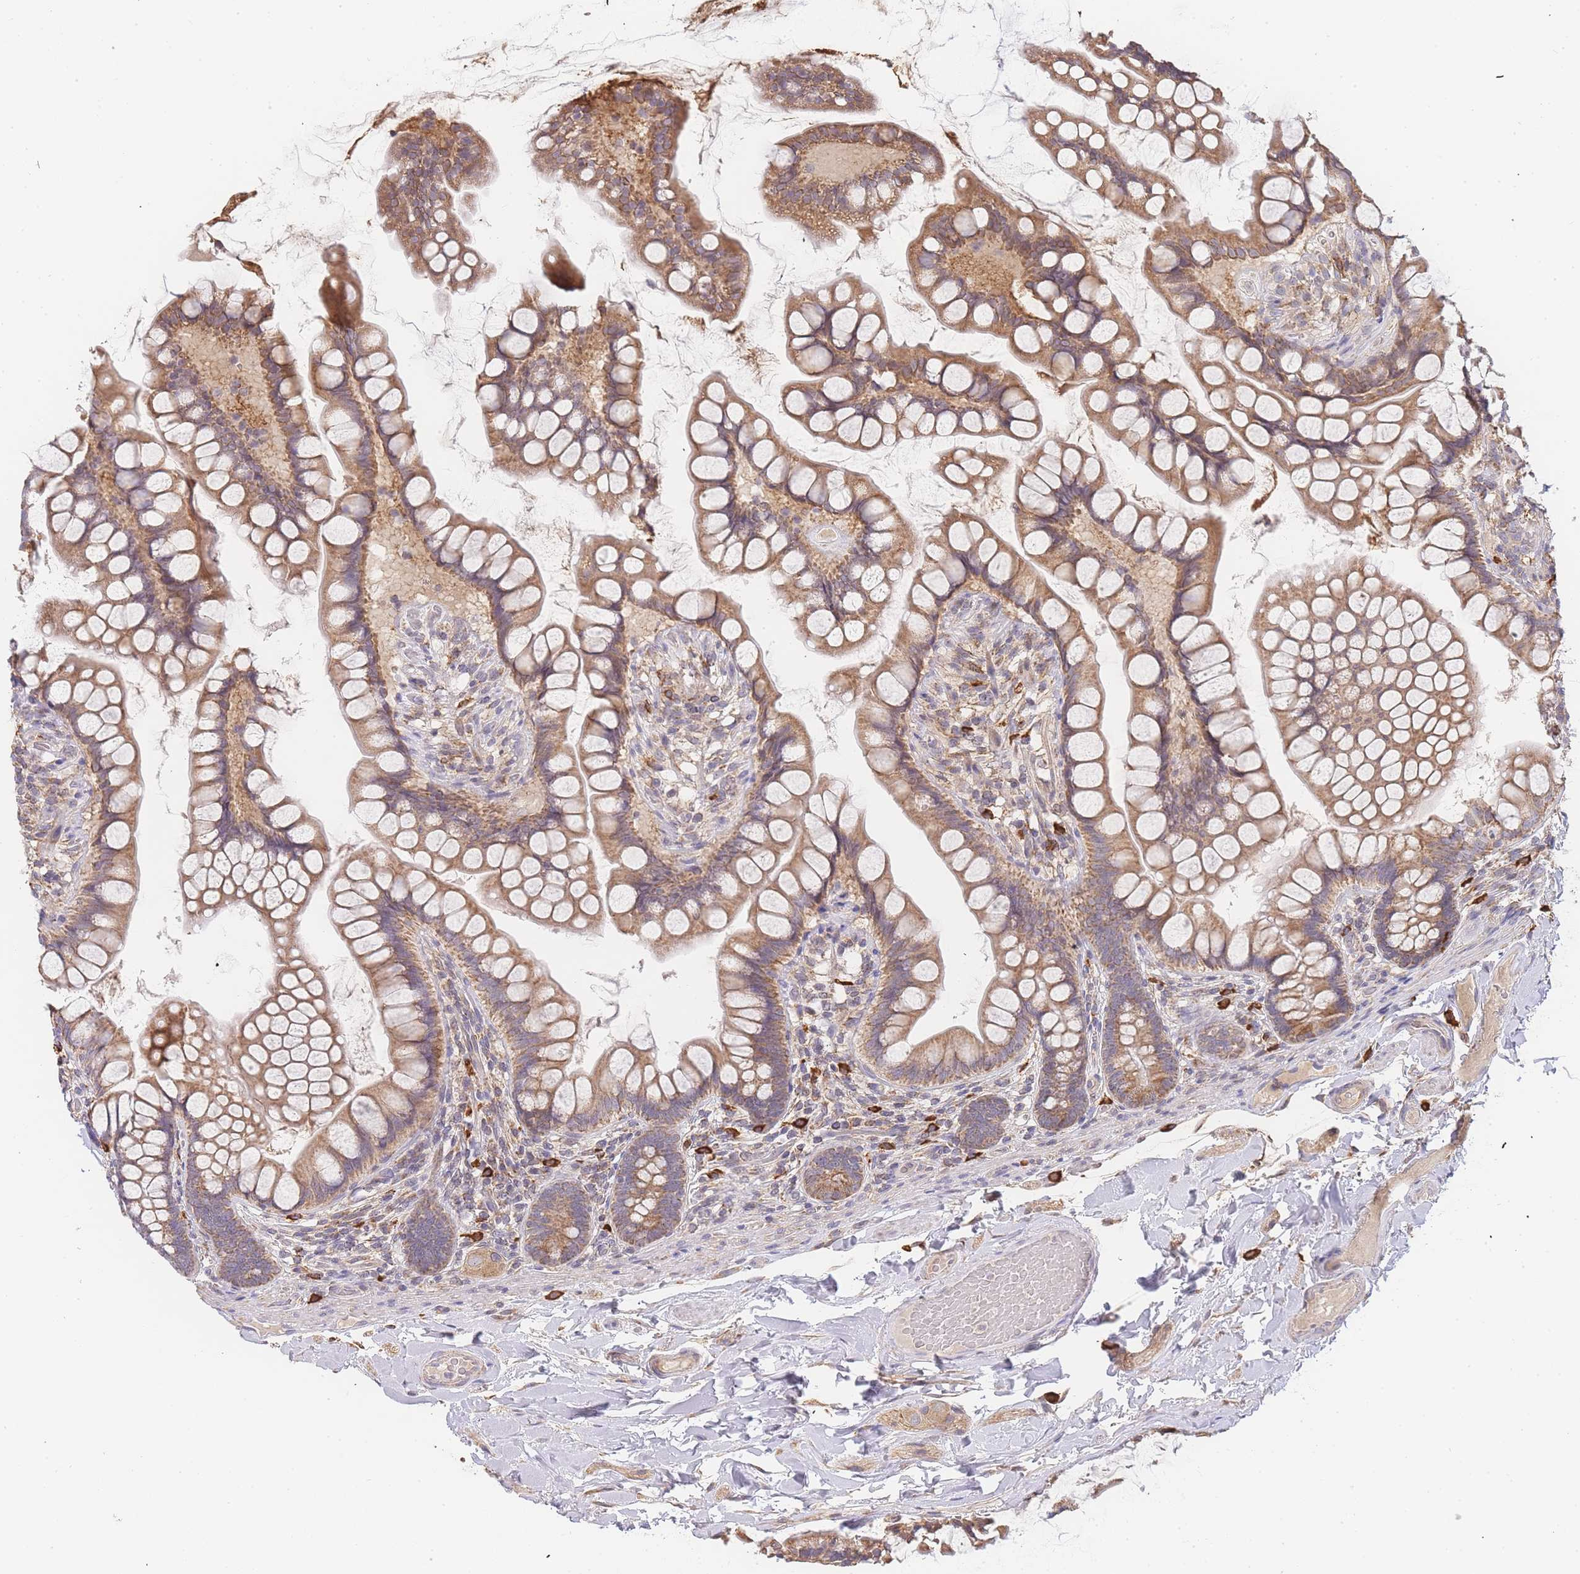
{"staining": {"intensity": "moderate", "quantity": ">75%", "location": "cytoplasmic/membranous"}, "tissue": "small intestine", "cell_type": "Glandular cells", "image_type": "normal", "snomed": [{"axis": "morphology", "description": "Normal tissue, NOS"}, {"axis": "topography", "description": "Small intestine"}], "caption": "About >75% of glandular cells in normal small intestine show moderate cytoplasmic/membranous protein positivity as visualized by brown immunohistochemical staining.", "gene": "ADCY9", "patient": {"sex": "male", "age": 70}}